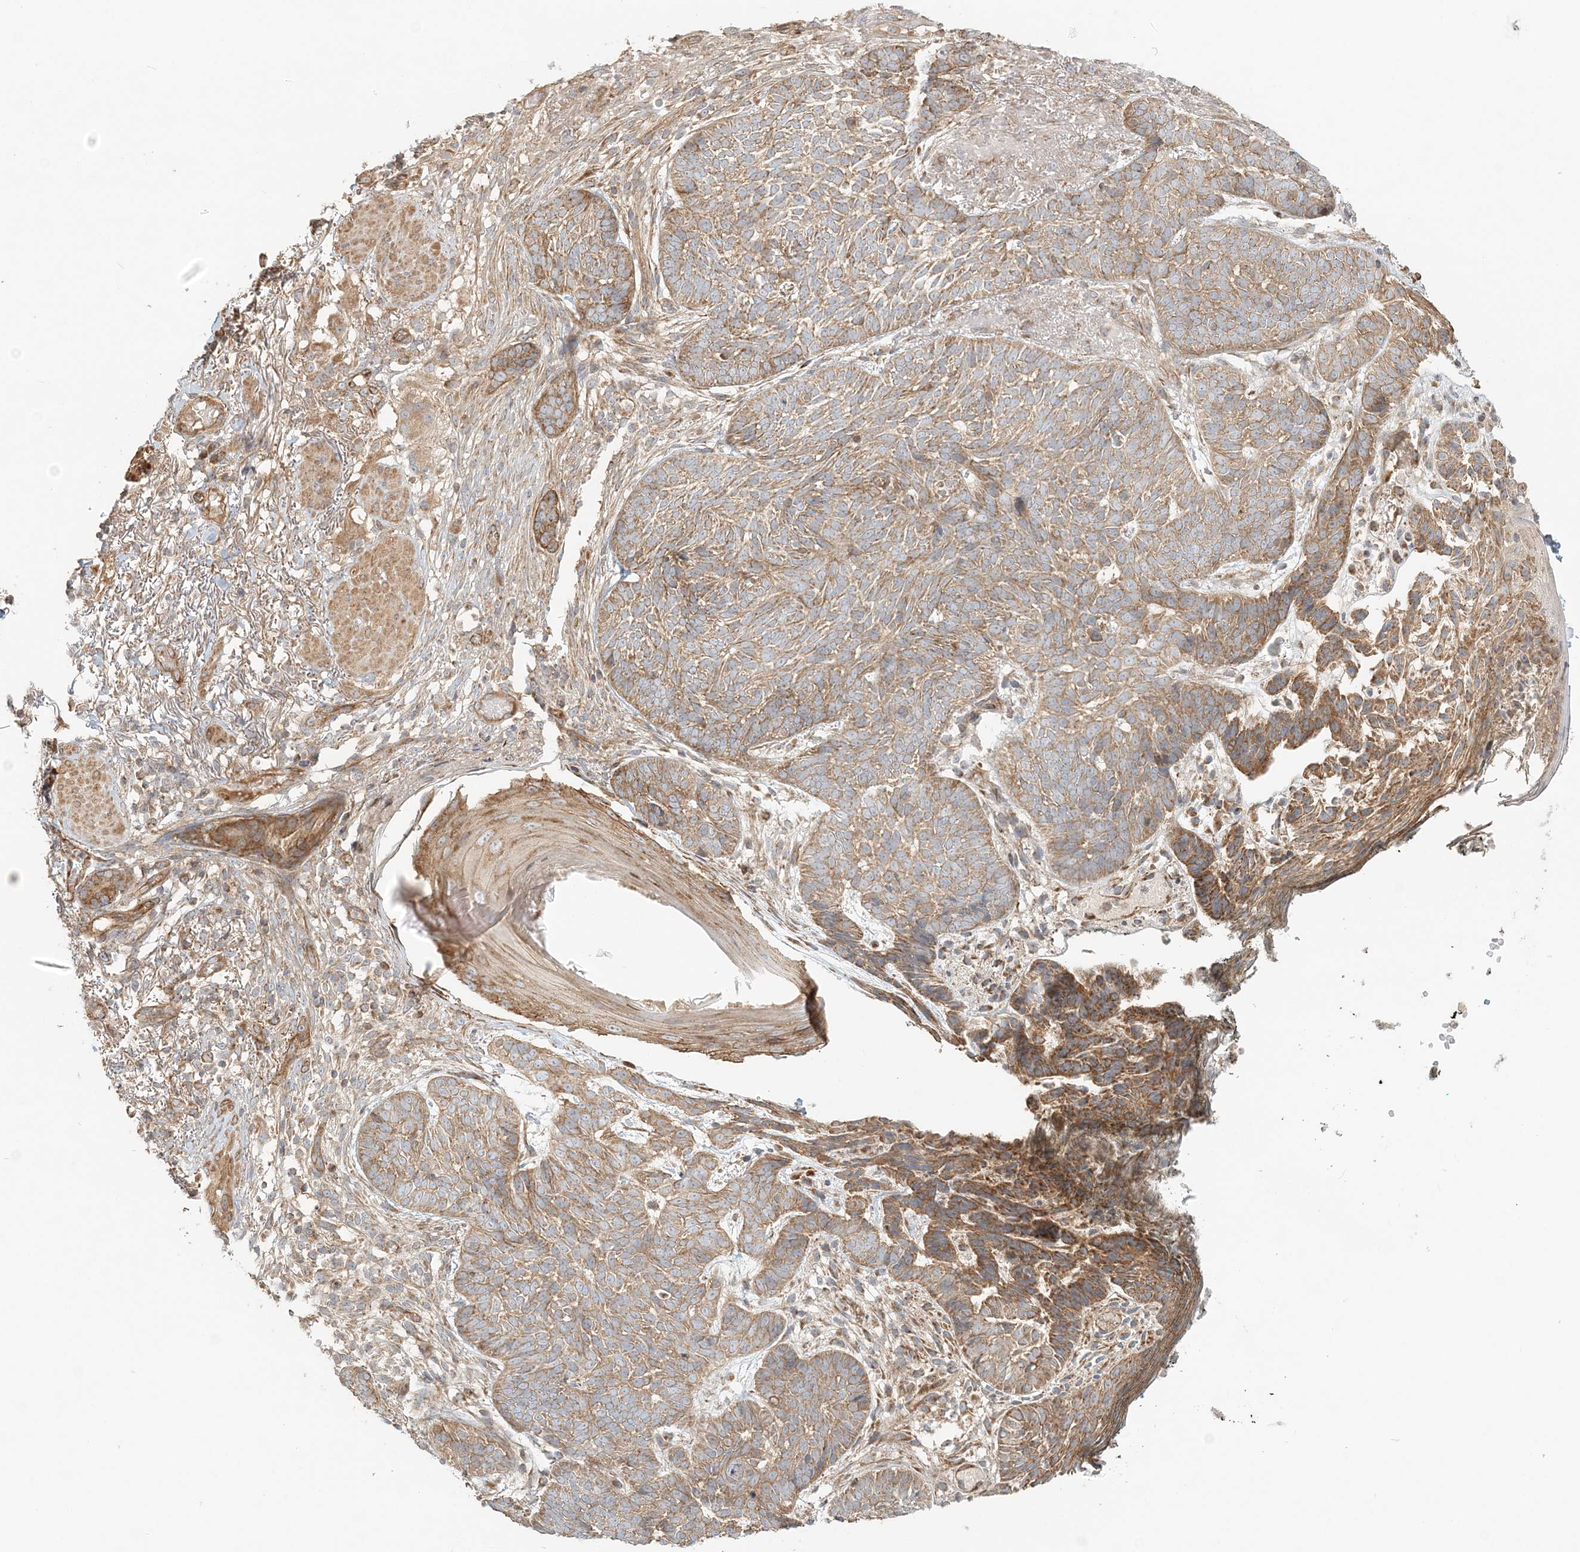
{"staining": {"intensity": "moderate", "quantity": ">75%", "location": "cytoplasmic/membranous"}, "tissue": "skin cancer", "cell_type": "Tumor cells", "image_type": "cancer", "snomed": [{"axis": "morphology", "description": "Normal tissue, NOS"}, {"axis": "morphology", "description": "Basal cell carcinoma"}, {"axis": "topography", "description": "Skin"}], "caption": "Moderate cytoplasmic/membranous positivity for a protein is identified in approximately >75% of tumor cells of skin cancer using IHC.", "gene": "KIAA0232", "patient": {"sex": "male", "age": 64}}